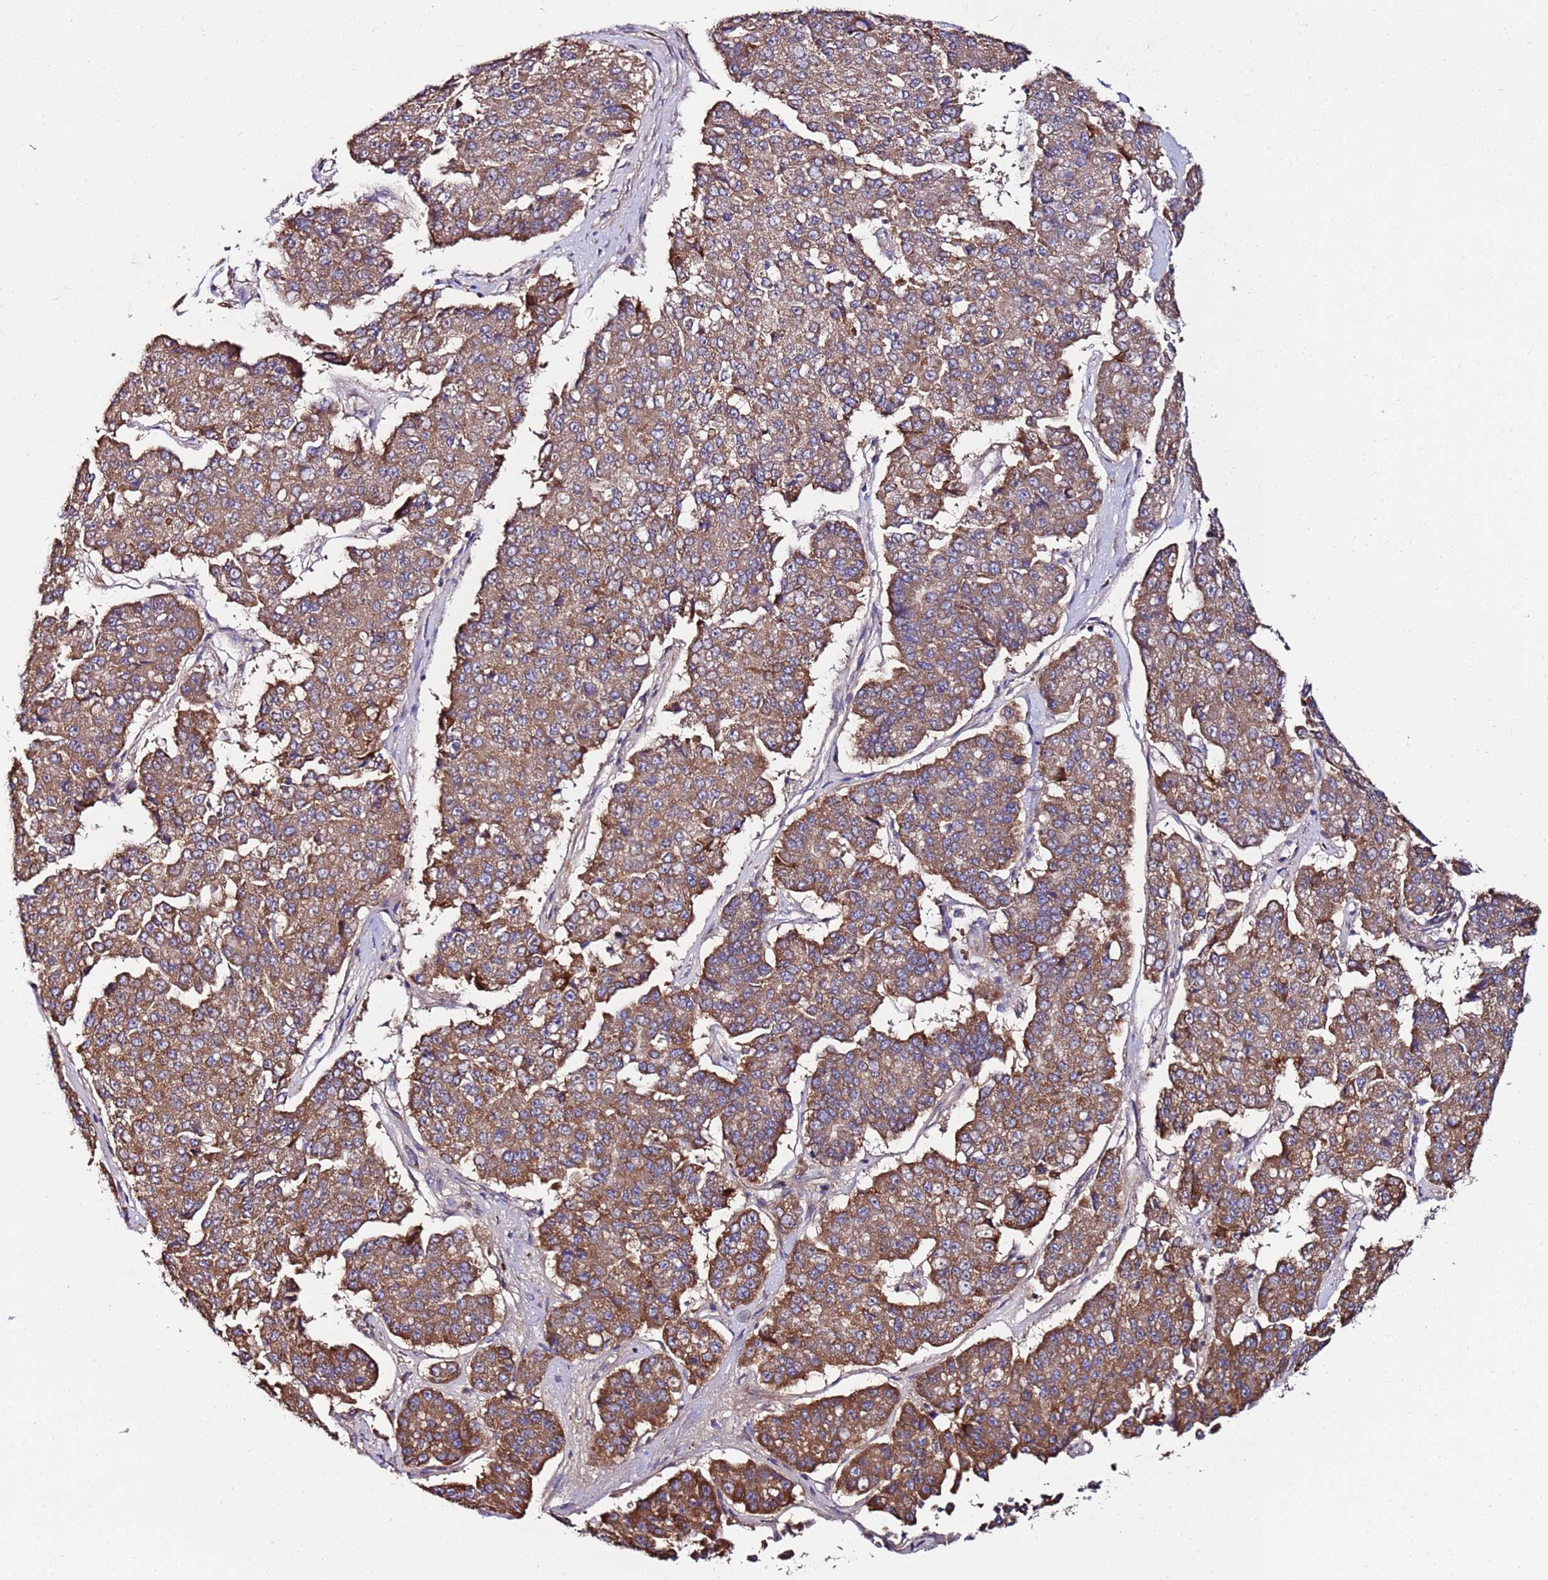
{"staining": {"intensity": "moderate", "quantity": ">75%", "location": "cytoplasmic/membranous"}, "tissue": "pancreatic cancer", "cell_type": "Tumor cells", "image_type": "cancer", "snomed": [{"axis": "morphology", "description": "Adenocarcinoma, NOS"}, {"axis": "topography", "description": "Pancreas"}], "caption": "Immunohistochemistry micrograph of pancreatic cancer (adenocarcinoma) stained for a protein (brown), which reveals medium levels of moderate cytoplasmic/membranous expression in approximately >75% of tumor cells.", "gene": "C19orf12", "patient": {"sex": "male", "age": 50}}